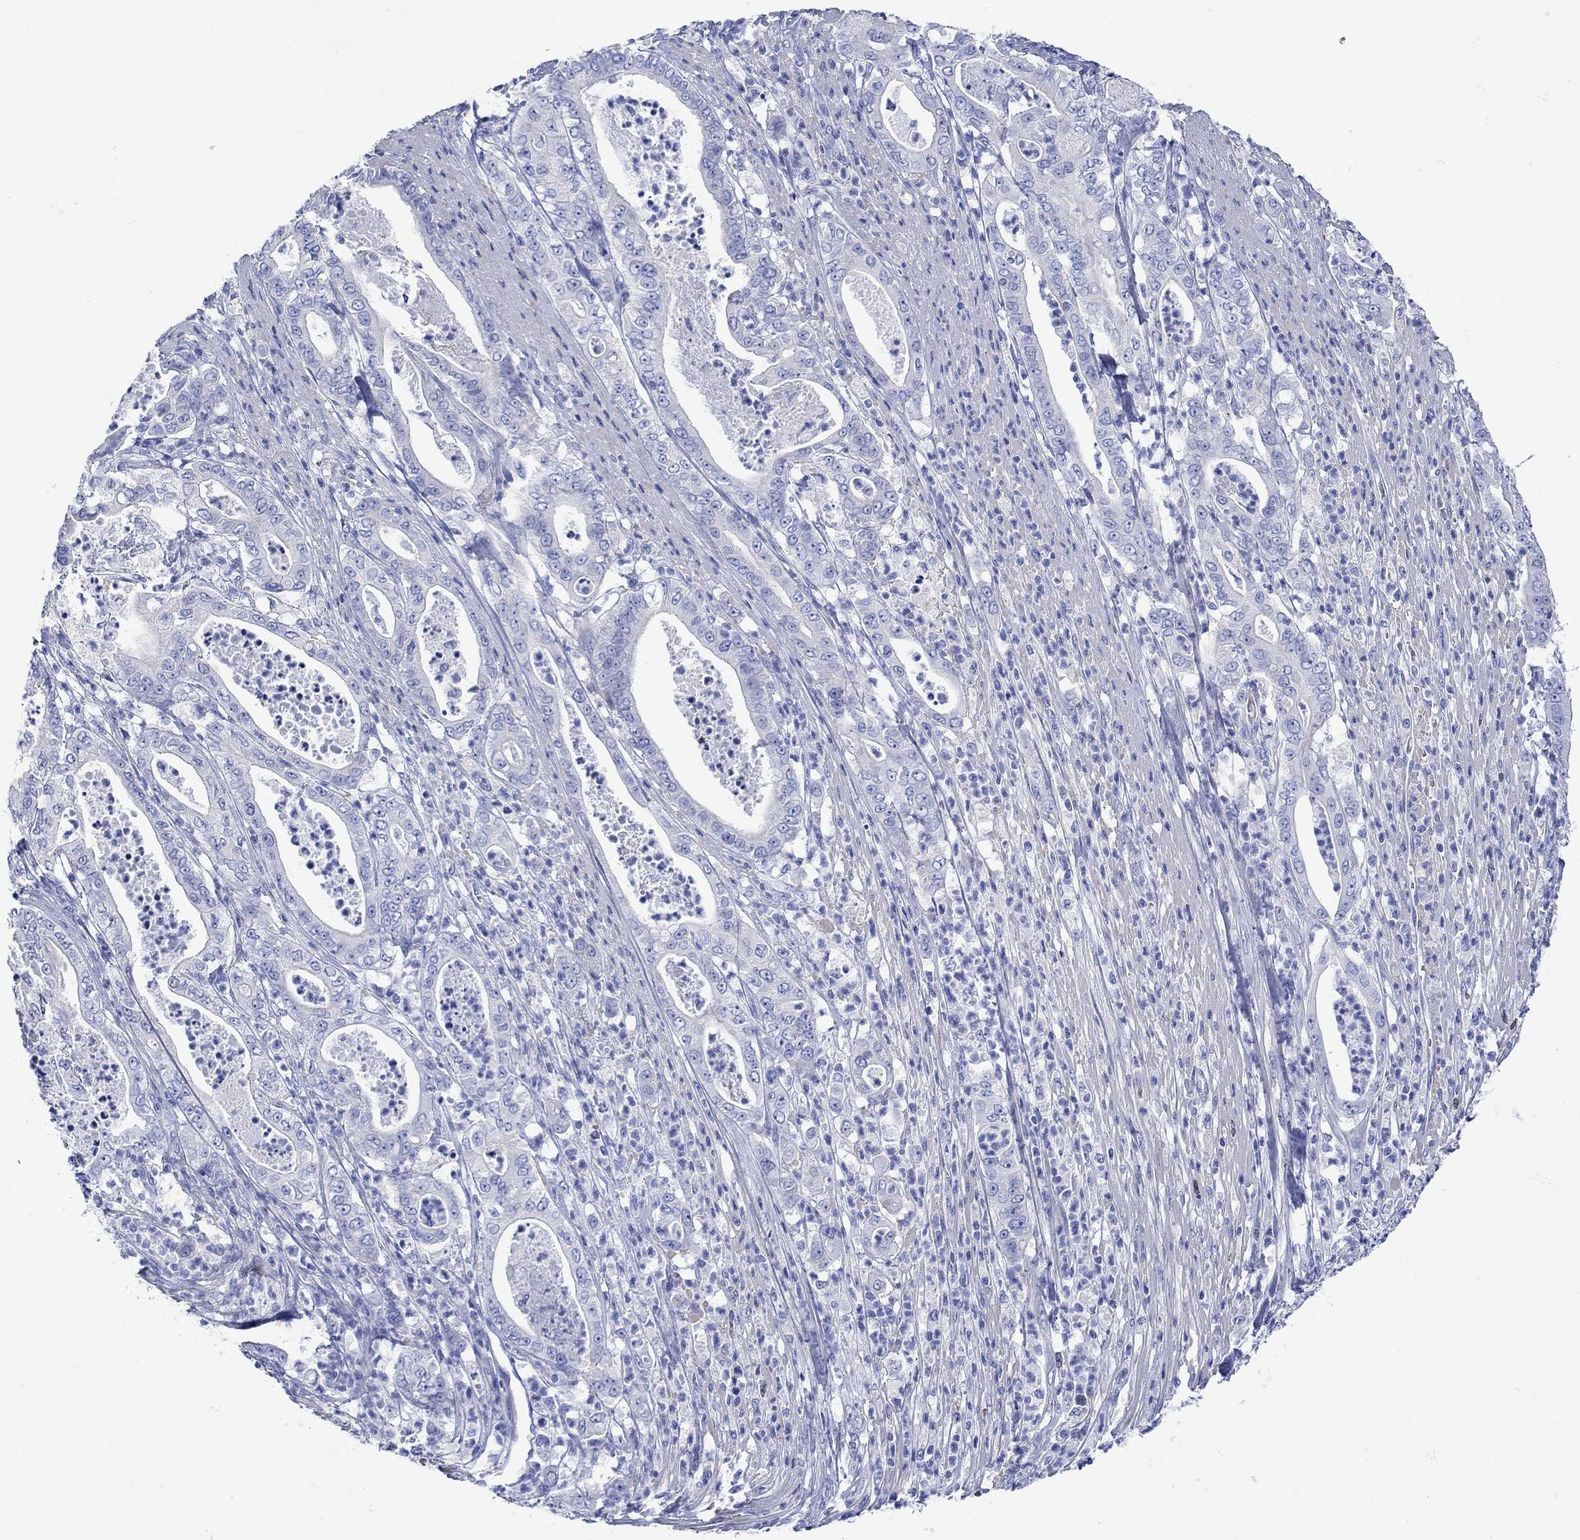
{"staining": {"intensity": "negative", "quantity": "none", "location": "none"}, "tissue": "pancreatic cancer", "cell_type": "Tumor cells", "image_type": "cancer", "snomed": [{"axis": "morphology", "description": "Adenocarcinoma, NOS"}, {"axis": "topography", "description": "Pancreas"}], "caption": "This image is of adenocarcinoma (pancreatic) stained with immunohistochemistry (IHC) to label a protein in brown with the nuclei are counter-stained blue. There is no staining in tumor cells. Brightfield microscopy of immunohistochemistry (IHC) stained with DAB (brown) and hematoxylin (blue), captured at high magnification.", "gene": "ANKMY1", "patient": {"sex": "male", "age": 71}}